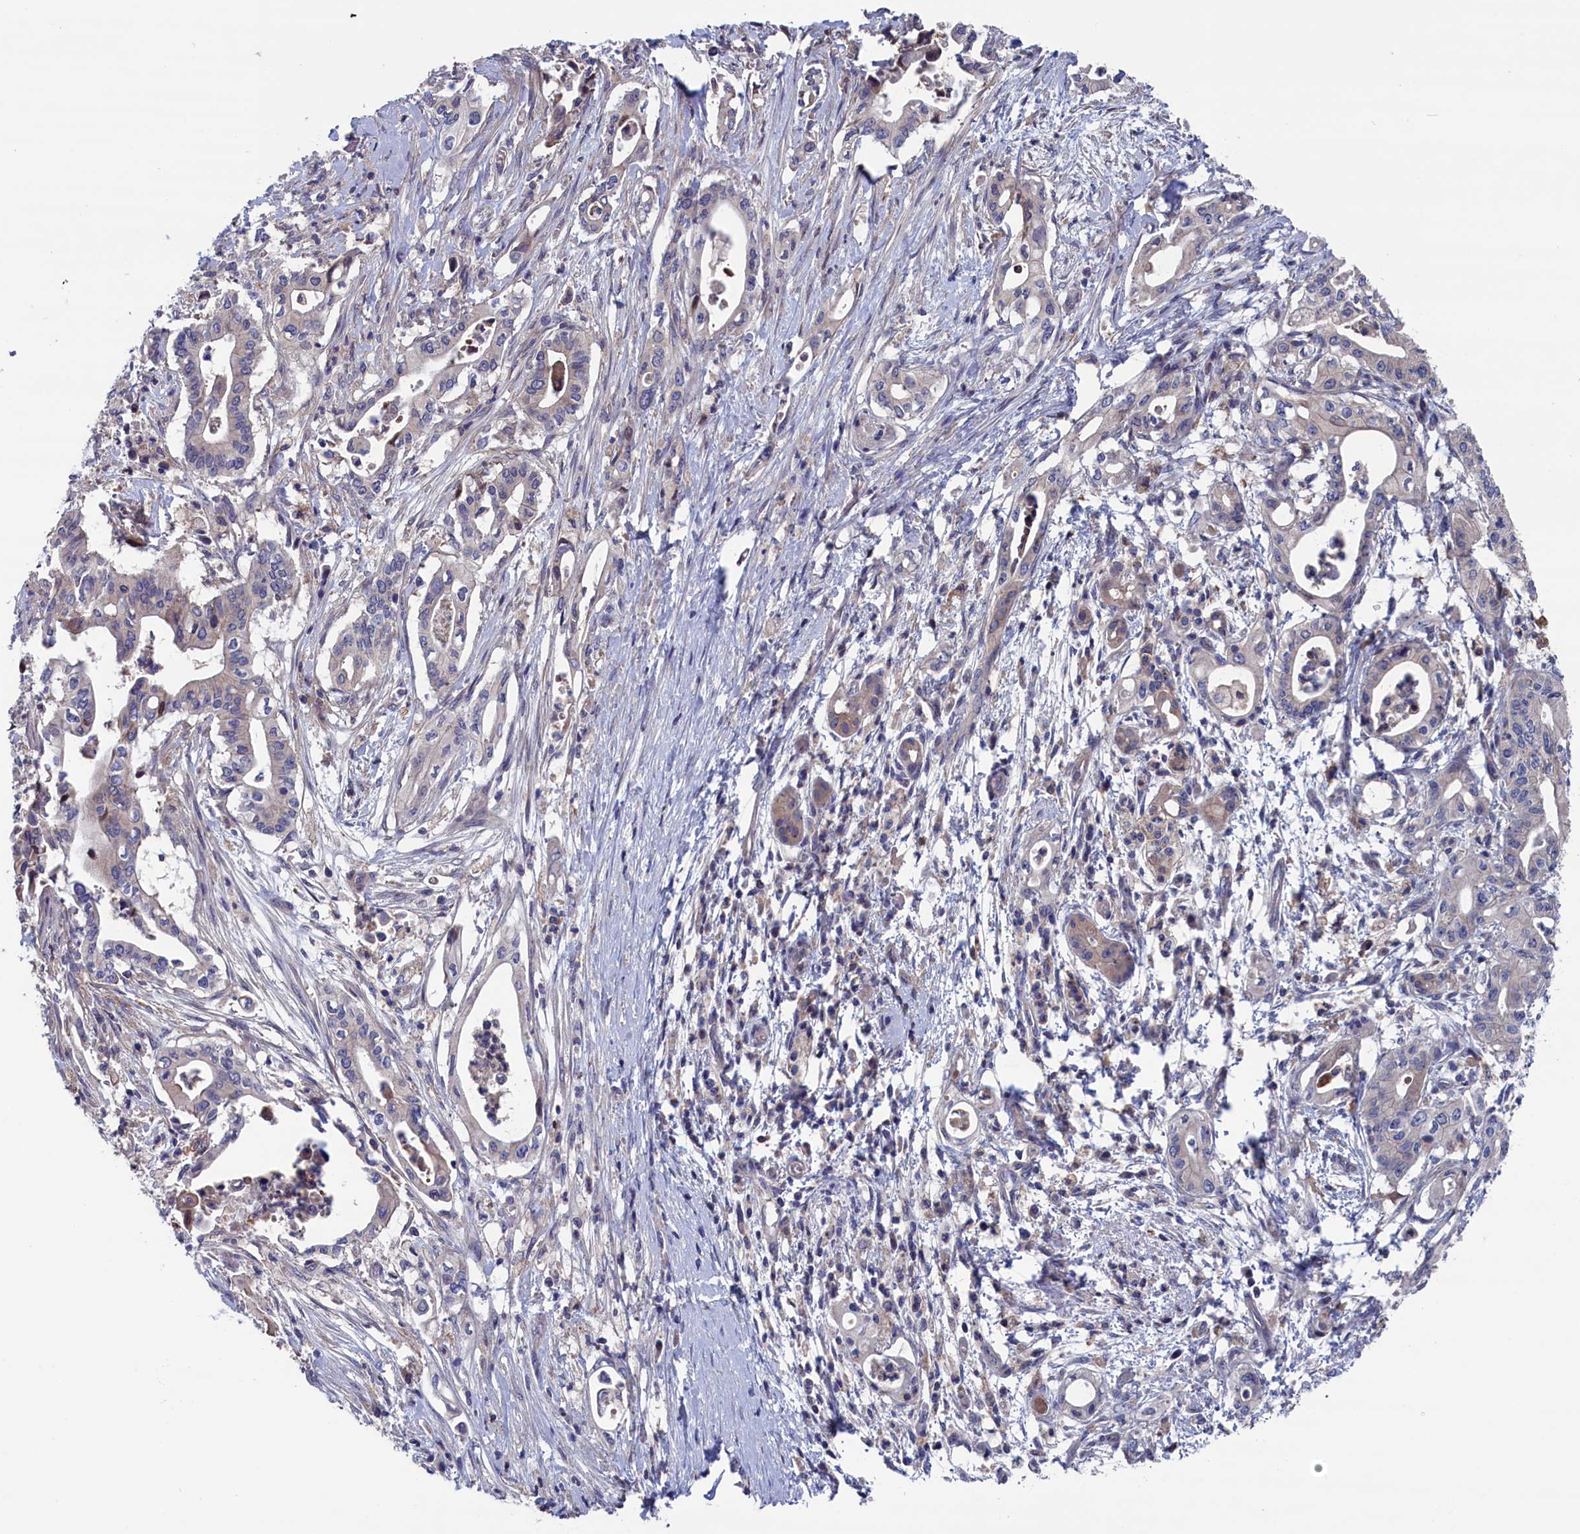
{"staining": {"intensity": "weak", "quantity": "<25%", "location": "cytoplasmic/membranous"}, "tissue": "pancreatic cancer", "cell_type": "Tumor cells", "image_type": "cancer", "snomed": [{"axis": "morphology", "description": "Adenocarcinoma, NOS"}, {"axis": "topography", "description": "Pancreas"}], "caption": "A high-resolution photomicrograph shows immunohistochemistry (IHC) staining of pancreatic cancer, which shows no significant positivity in tumor cells. Brightfield microscopy of IHC stained with DAB (brown) and hematoxylin (blue), captured at high magnification.", "gene": "SPATA13", "patient": {"sex": "female", "age": 77}}